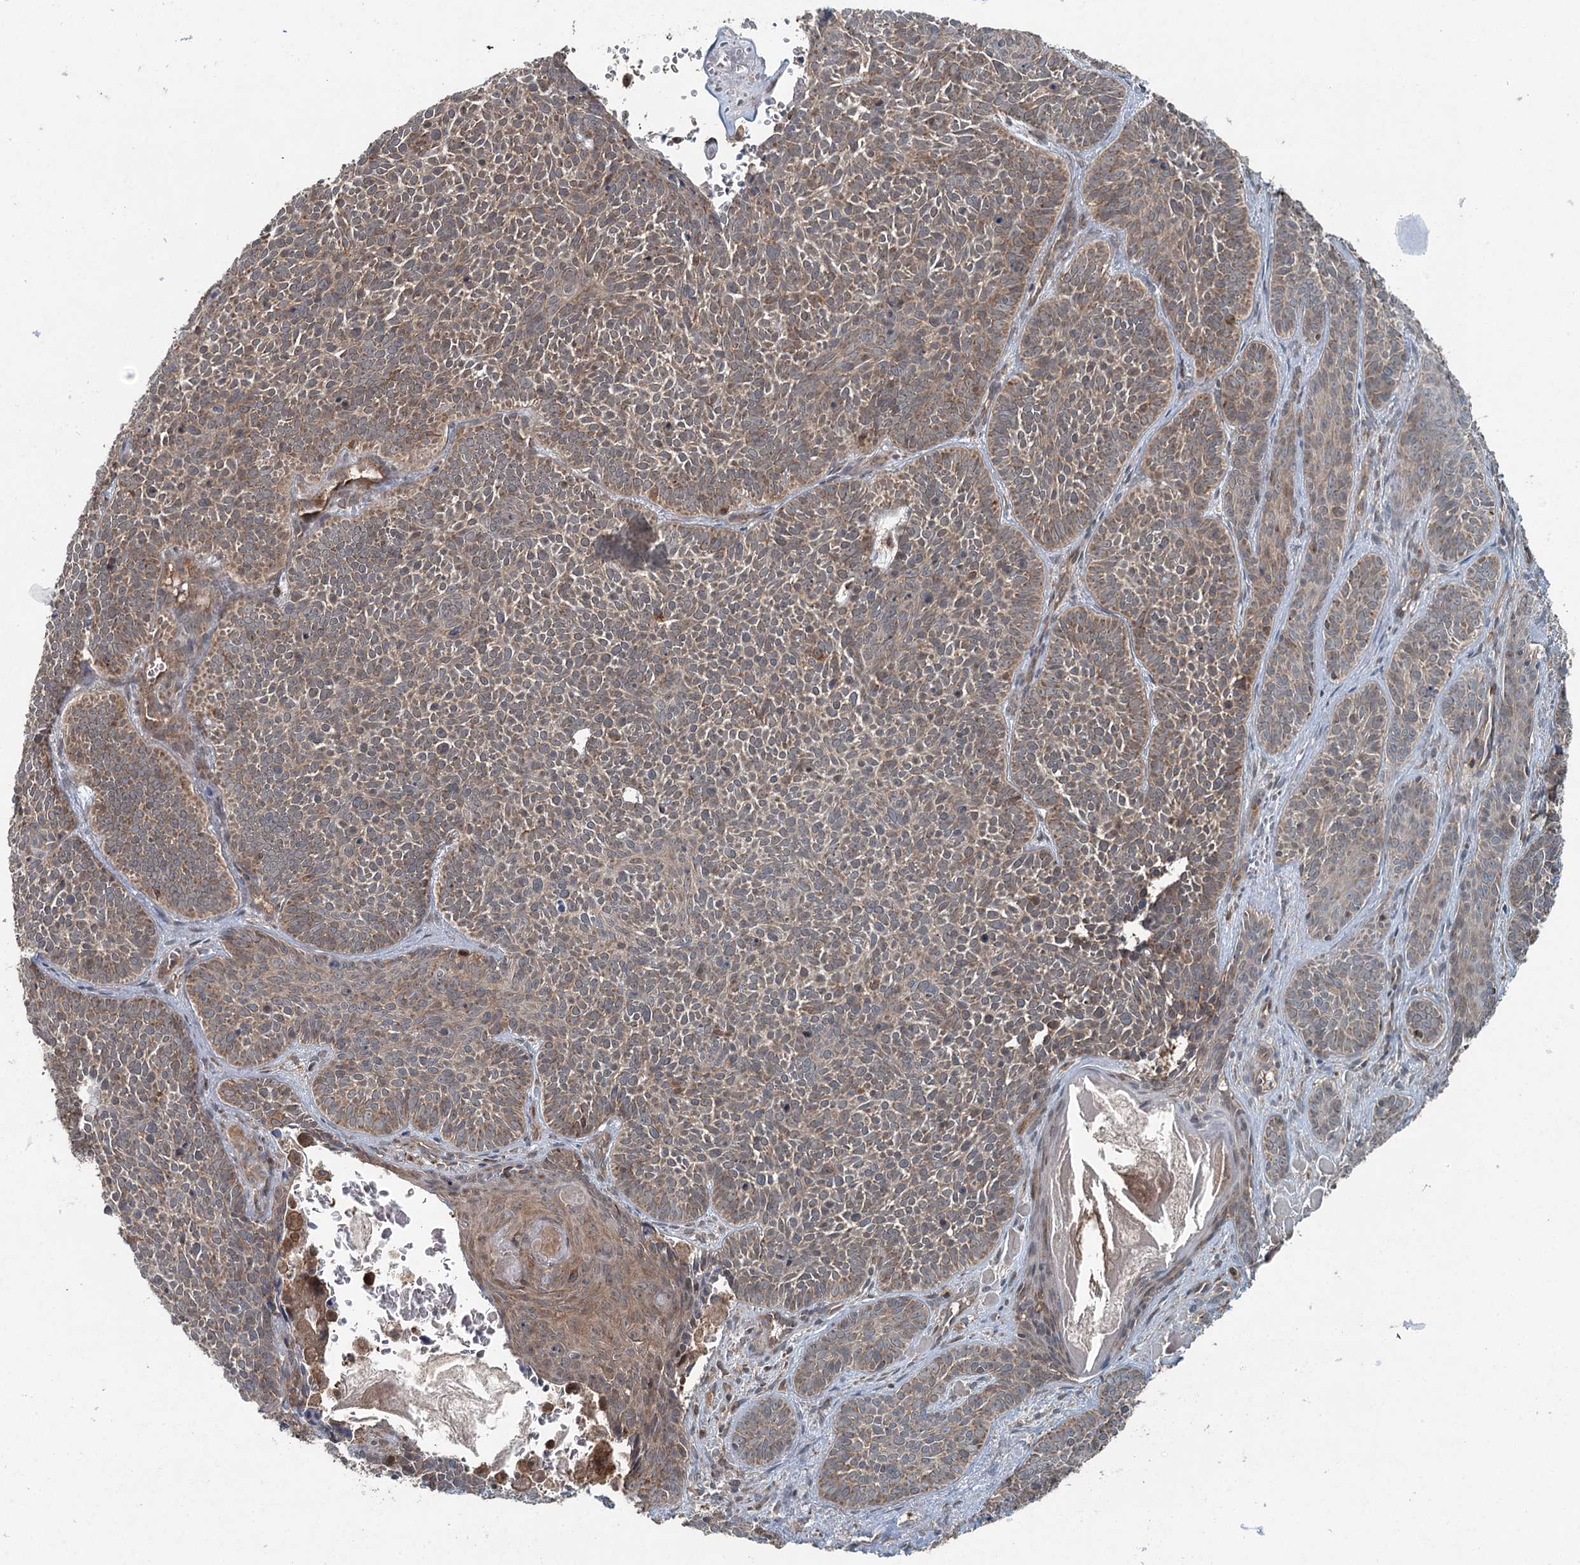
{"staining": {"intensity": "moderate", "quantity": ">75%", "location": "cytoplasmic/membranous"}, "tissue": "skin cancer", "cell_type": "Tumor cells", "image_type": "cancer", "snomed": [{"axis": "morphology", "description": "Basal cell carcinoma"}, {"axis": "topography", "description": "Skin"}], "caption": "Protein staining reveals moderate cytoplasmic/membranous expression in about >75% of tumor cells in basal cell carcinoma (skin).", "gene": "SKIC3", "patient": {"sex": "male", "age": 85}}